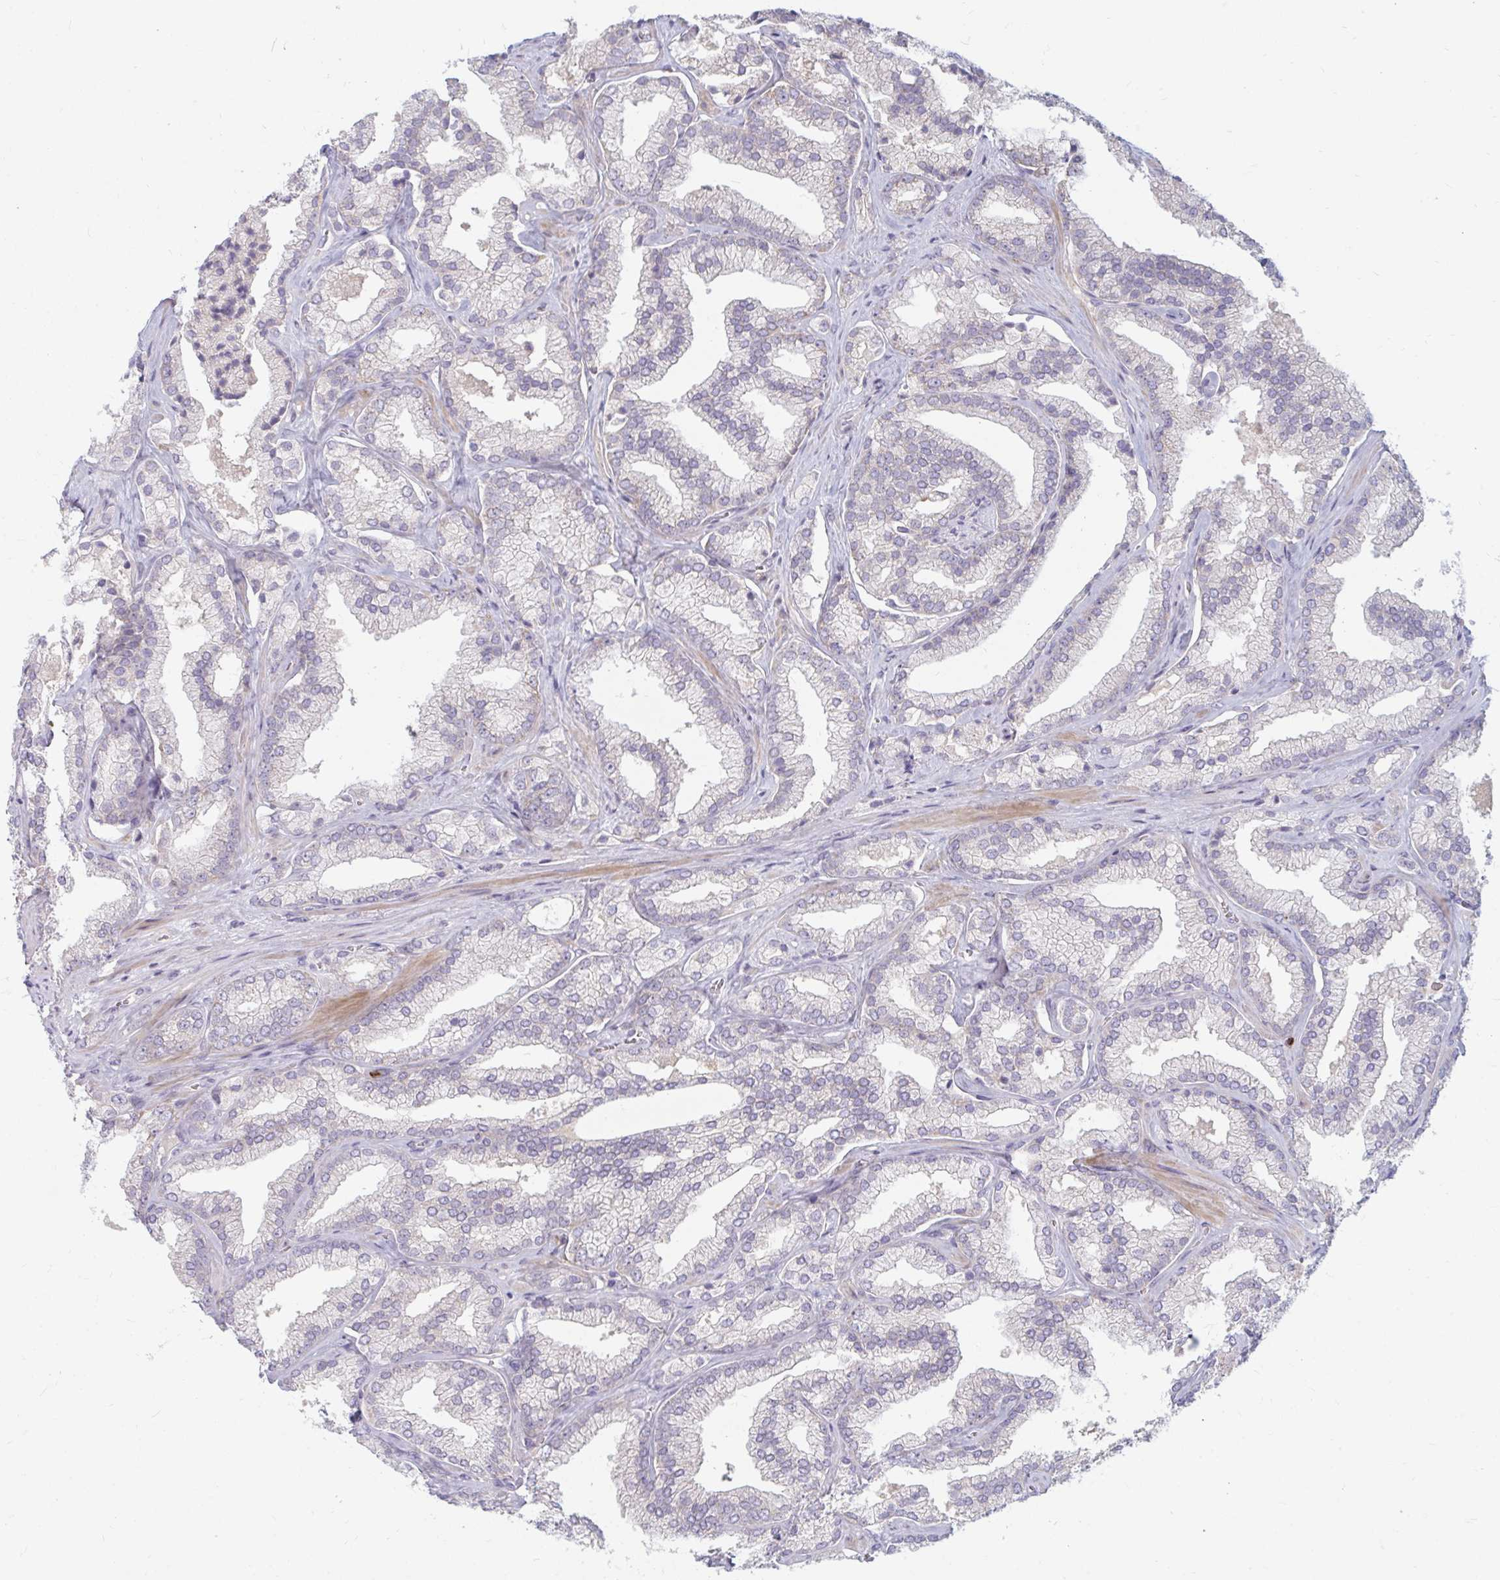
{"staining": {"intensity": "weak", "quantity": "<25%", "location": "cytoplasmic/membranous"}, "tissue": "prostate cancer", "cell_type": "Tumor cells", "image_type": "cancer", "snomed": [{"axis": "morphology", "description": "Adenocarcinoma, High grade"}, {"axis": "topography", "description": "Prostate"}], "caption": "This is an immunohistochemistry image of human prostate cancer. There is no positivity in tumor cells.", "gene": "RAB33A", "patient": {"sex": "male", "age": 68}}